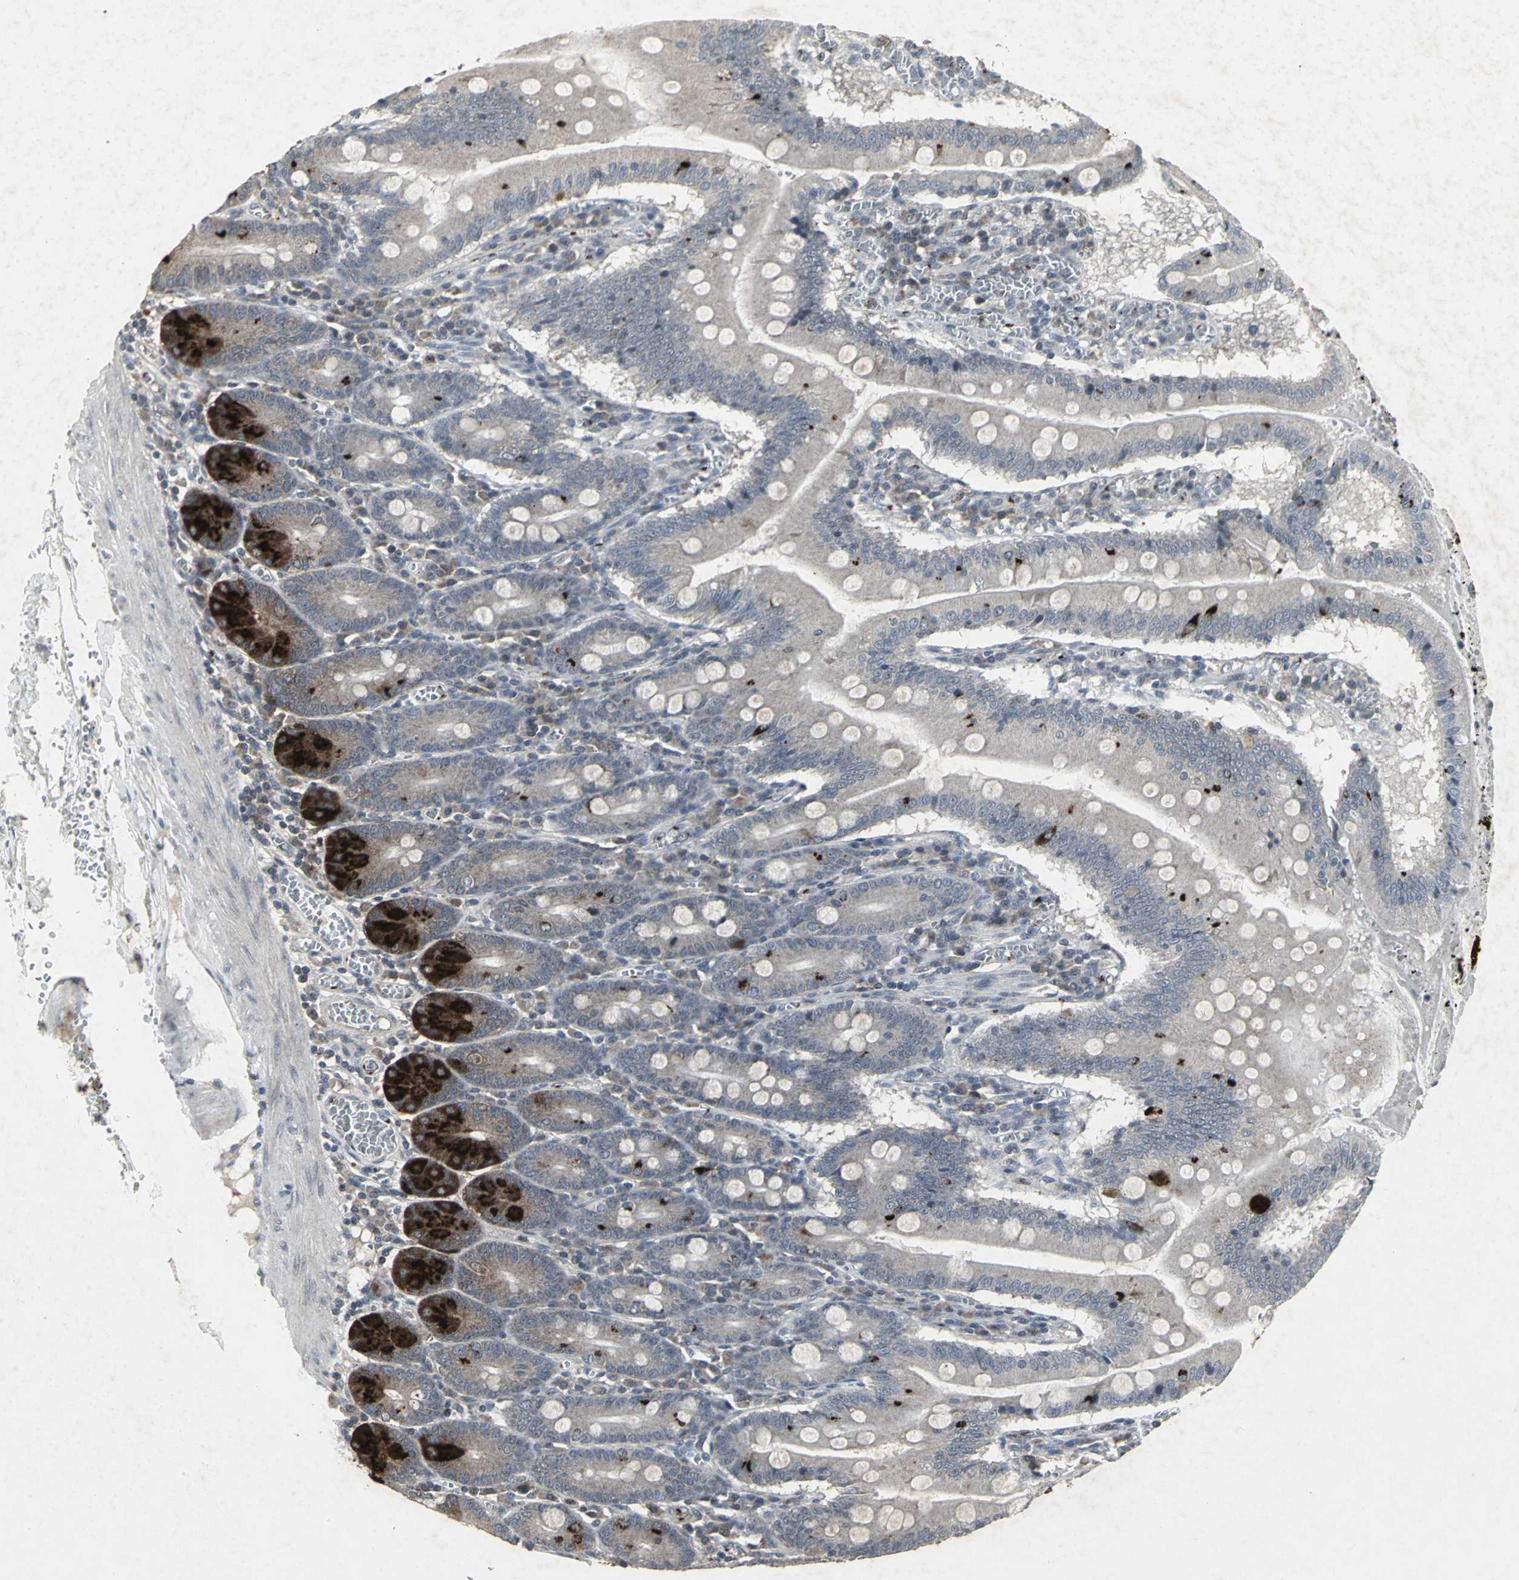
{"staining": {"intensity": "strong", "quantity": "25%-75%", "location": "cytoplasmic/membranous"}, "tissue": "small intestine", "cell_type": "Glandular cells", "image_type": "normal", "snomed": [{"axis": "morphology", "description": "Normal tissue, NOS"}, {"axis": "topography", "description": "Small intestine"}], "caption": "Glandular cells exhibit high levels of strong cytoplasmic/membranous expression in about 25%-75% of cells in unremarkable human small intestine. (brown staining indicates protein expression, while blue staining denotes nuclei).", "gene": "BMP4", "patient": {"sex": "male", "age": 71}}